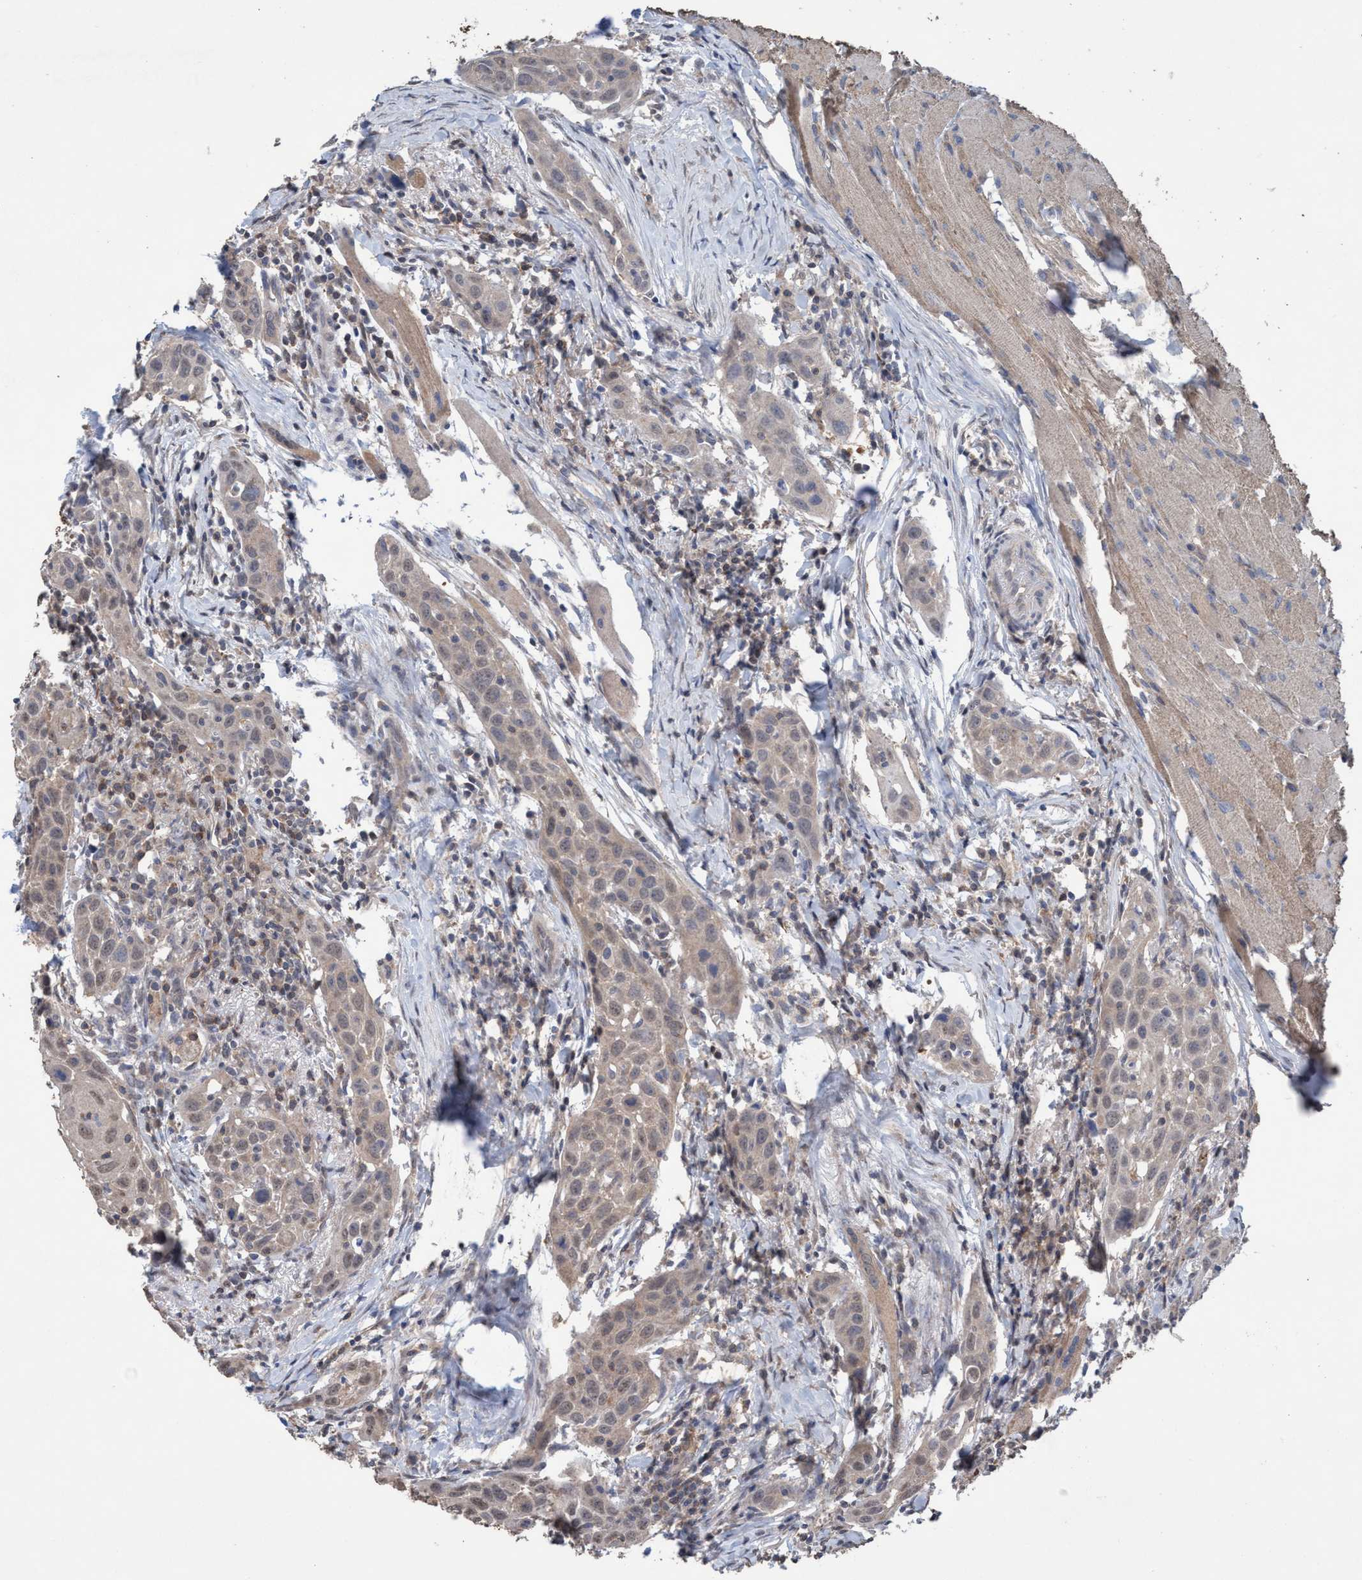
{"staining": {"intensity": "weak", "quantity": "<25%", "location": "cytoplasmic/membranous"}, "tissue": "head and neck cancer", "cell_type": "Tumor cells", "image_type": "cancer", "snomed": [{"axis": "morphology", "description": "Squamous cell carcinoma, NOS"}, {"axis": "topography", "description": "Oral tissue"}, {"axis": "topography", "description": "Head-Neck"}], "caption": "IHC image of neoplastic tissue: human squamous cell carcinoma (head and neck) stained with DAB (3,3'-diaminobenzidine) displays no significant protein positivity in tumor cells.", "gene": "GLOD4", "patient": {"sex": "female", "age": 50}}